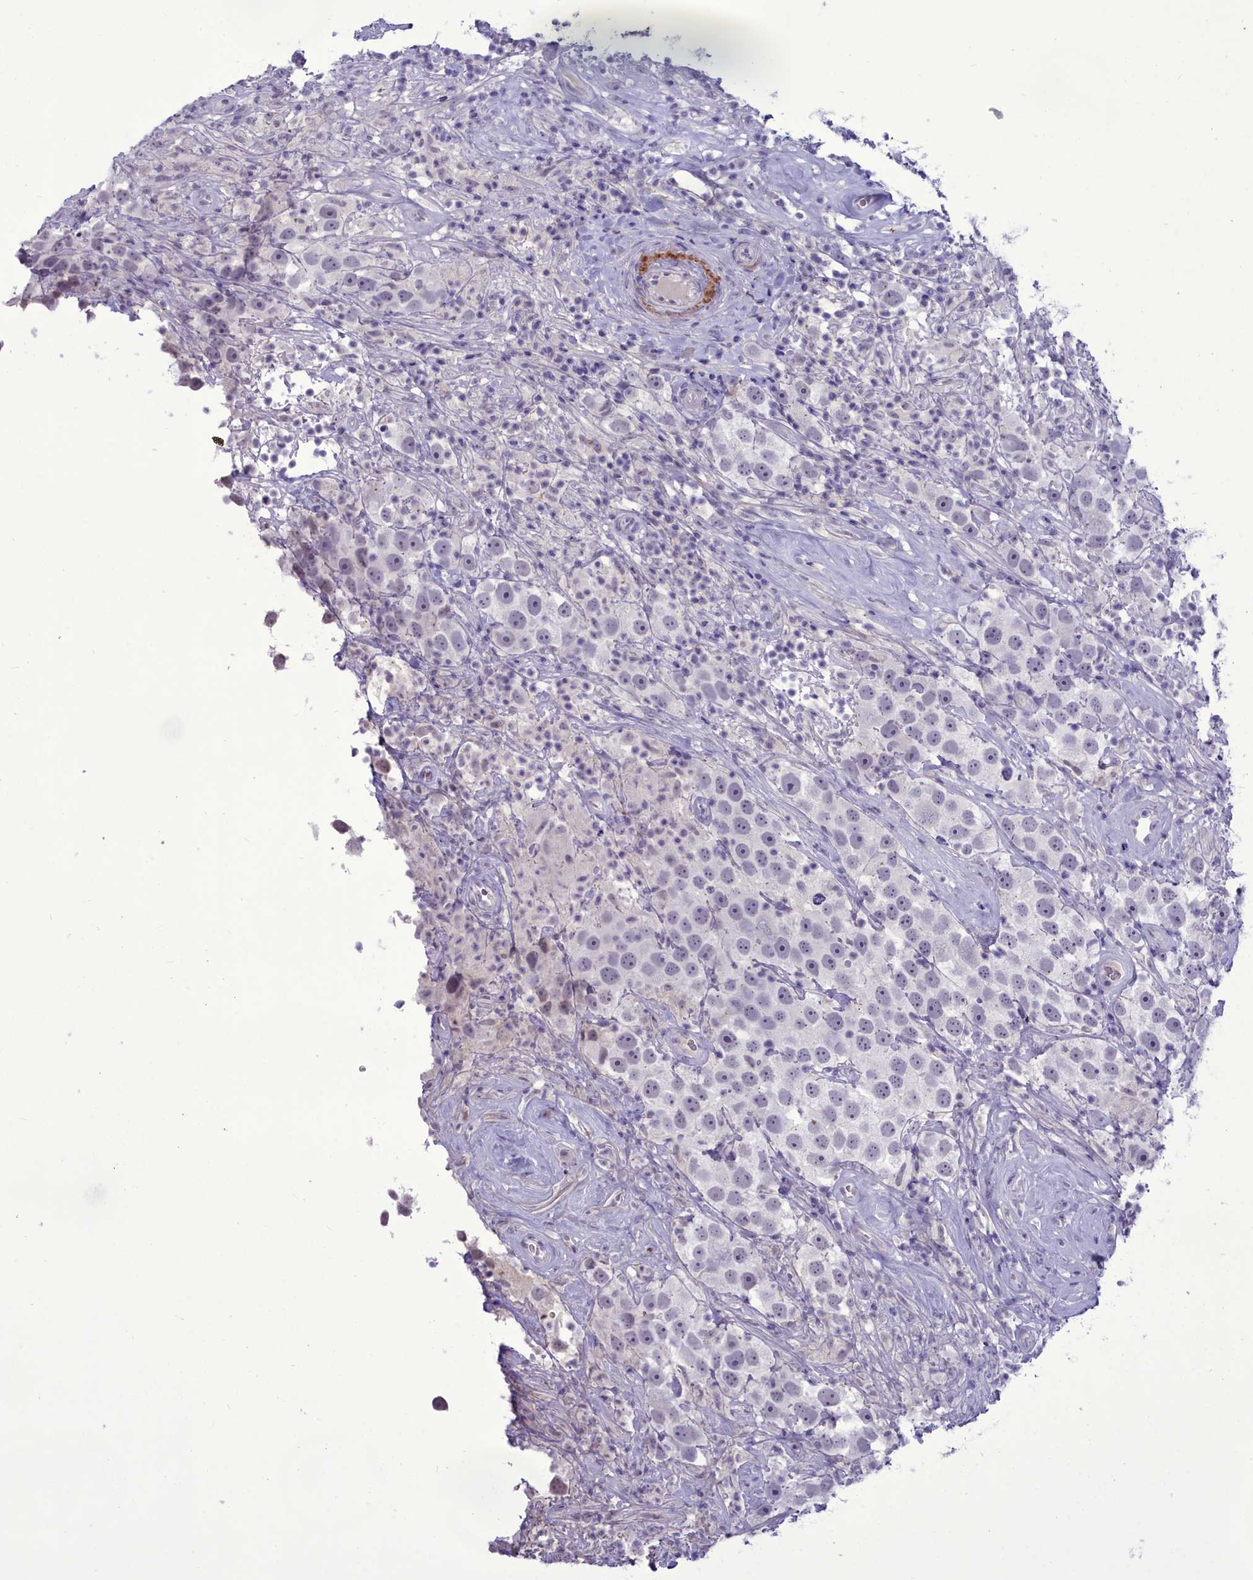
{"staining": {"intensity": "negative", "quantity": "none", "location": "none"}, "tissue": "testis cancer", "cell_type": "Tumor cells", "image_type": "cancer", "snomed": [{"axis": "morphology", "description": "Seminoma, NOS"}, {"axis": "topography", "description": "Testis"}], "caption": "This is an IHC image of human testis cancer. There is no positivity in tumor cells.", "gene": "OSTN", "patient": {"sex": "male", "age": 49}}